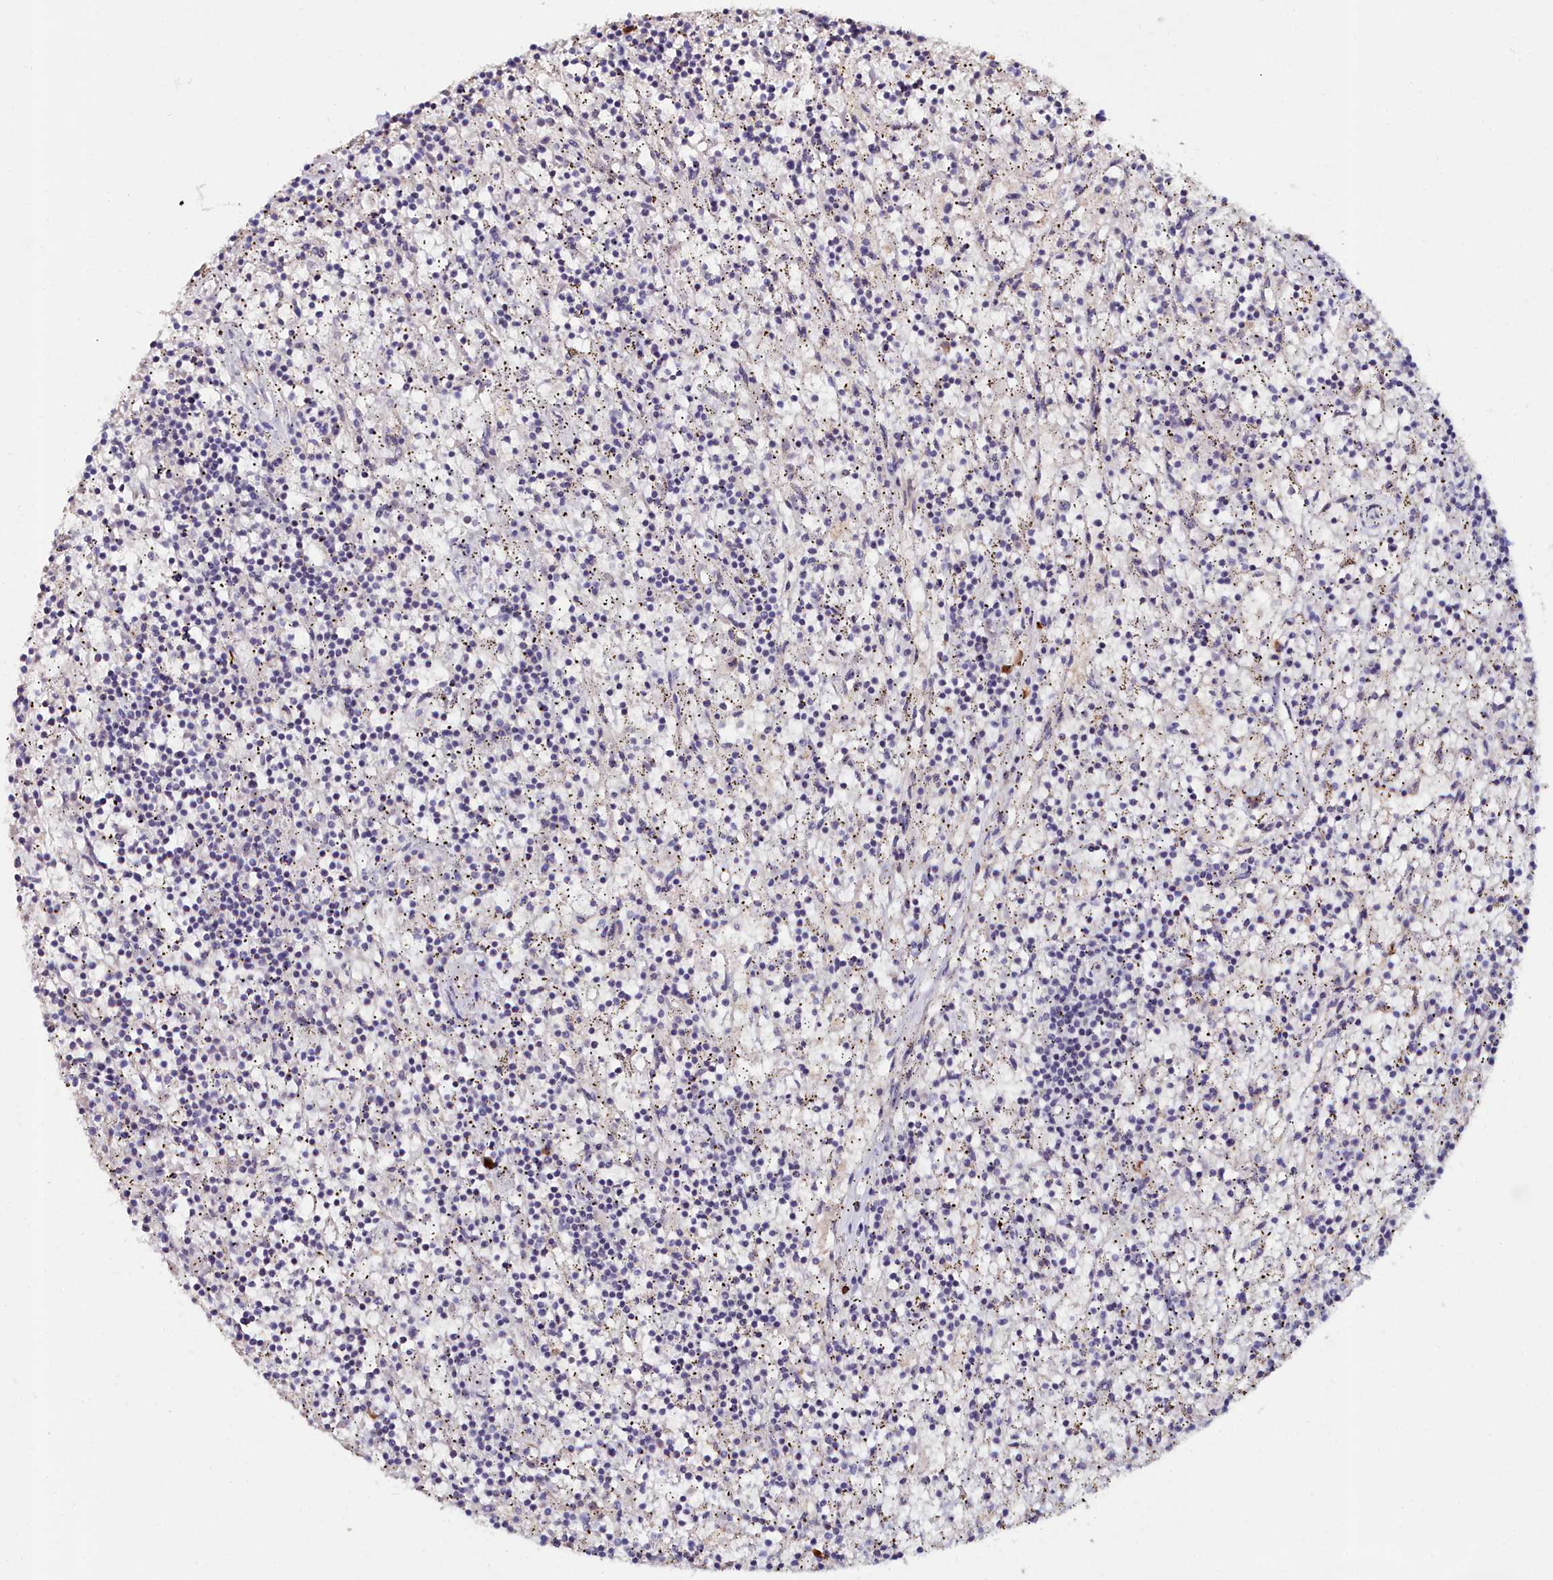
{"staining": {"intensity": "negative", "quantity": "none", "location": "none"}, "tissue": "lymphoma", "cell_type": "Tumor cells", "image_type": "cancer", "snomed": [{"axis": "morphology", "description": "Malignant lymphoma, non-Hodgkin's type, Low grade"}, {"axis": "topography", "description": "Spleen"}], "caption": "Lymphoma was stained to show a protein in brown. There is no significant expression in tumor cells.", "gene": "KCTD18", "patient": {"sex": "male", "age": 76}}